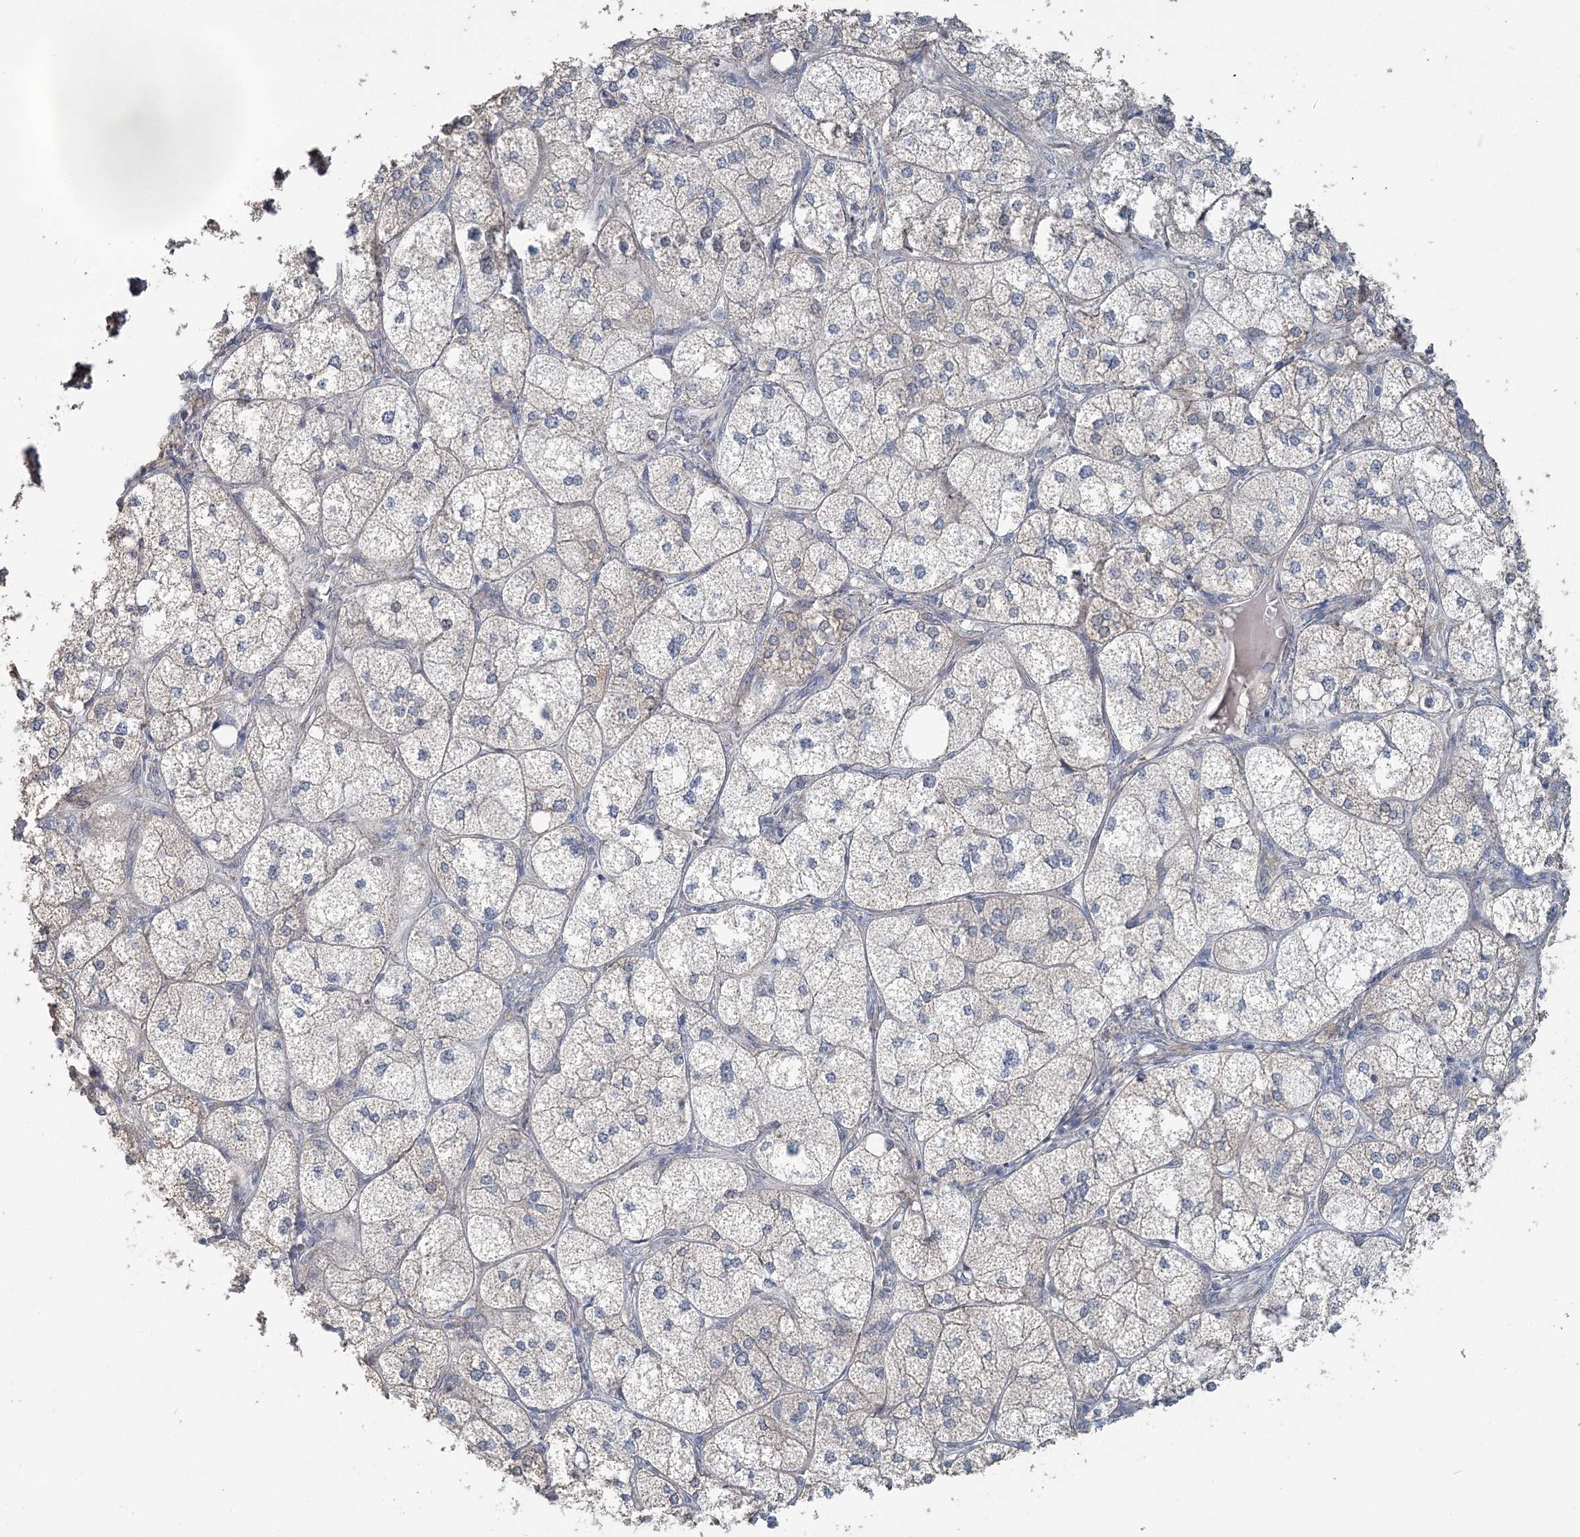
{"staining": {"intensity": "weak", "quantity": "25%-75%", "location": "cytoplasmic/membranous"}, "tissue": "adrenal gland", "cell_type": "Glandular cells", "image_type": "normal", "snomed": [{"axis": "morphology", "description": "Normal tissue, NOS"}, {"axis": "topography", "description": "Adrenal gland"}], "caption": "A brown stain shows weak cytoplasmic/membranous positivity of a protein in glandular cells of unremarkable adrenal gland. (IHC, brightfield microscopy, high magnification).", "gene": "CMBL", "patient": {"sex": "female", "age": 61}}